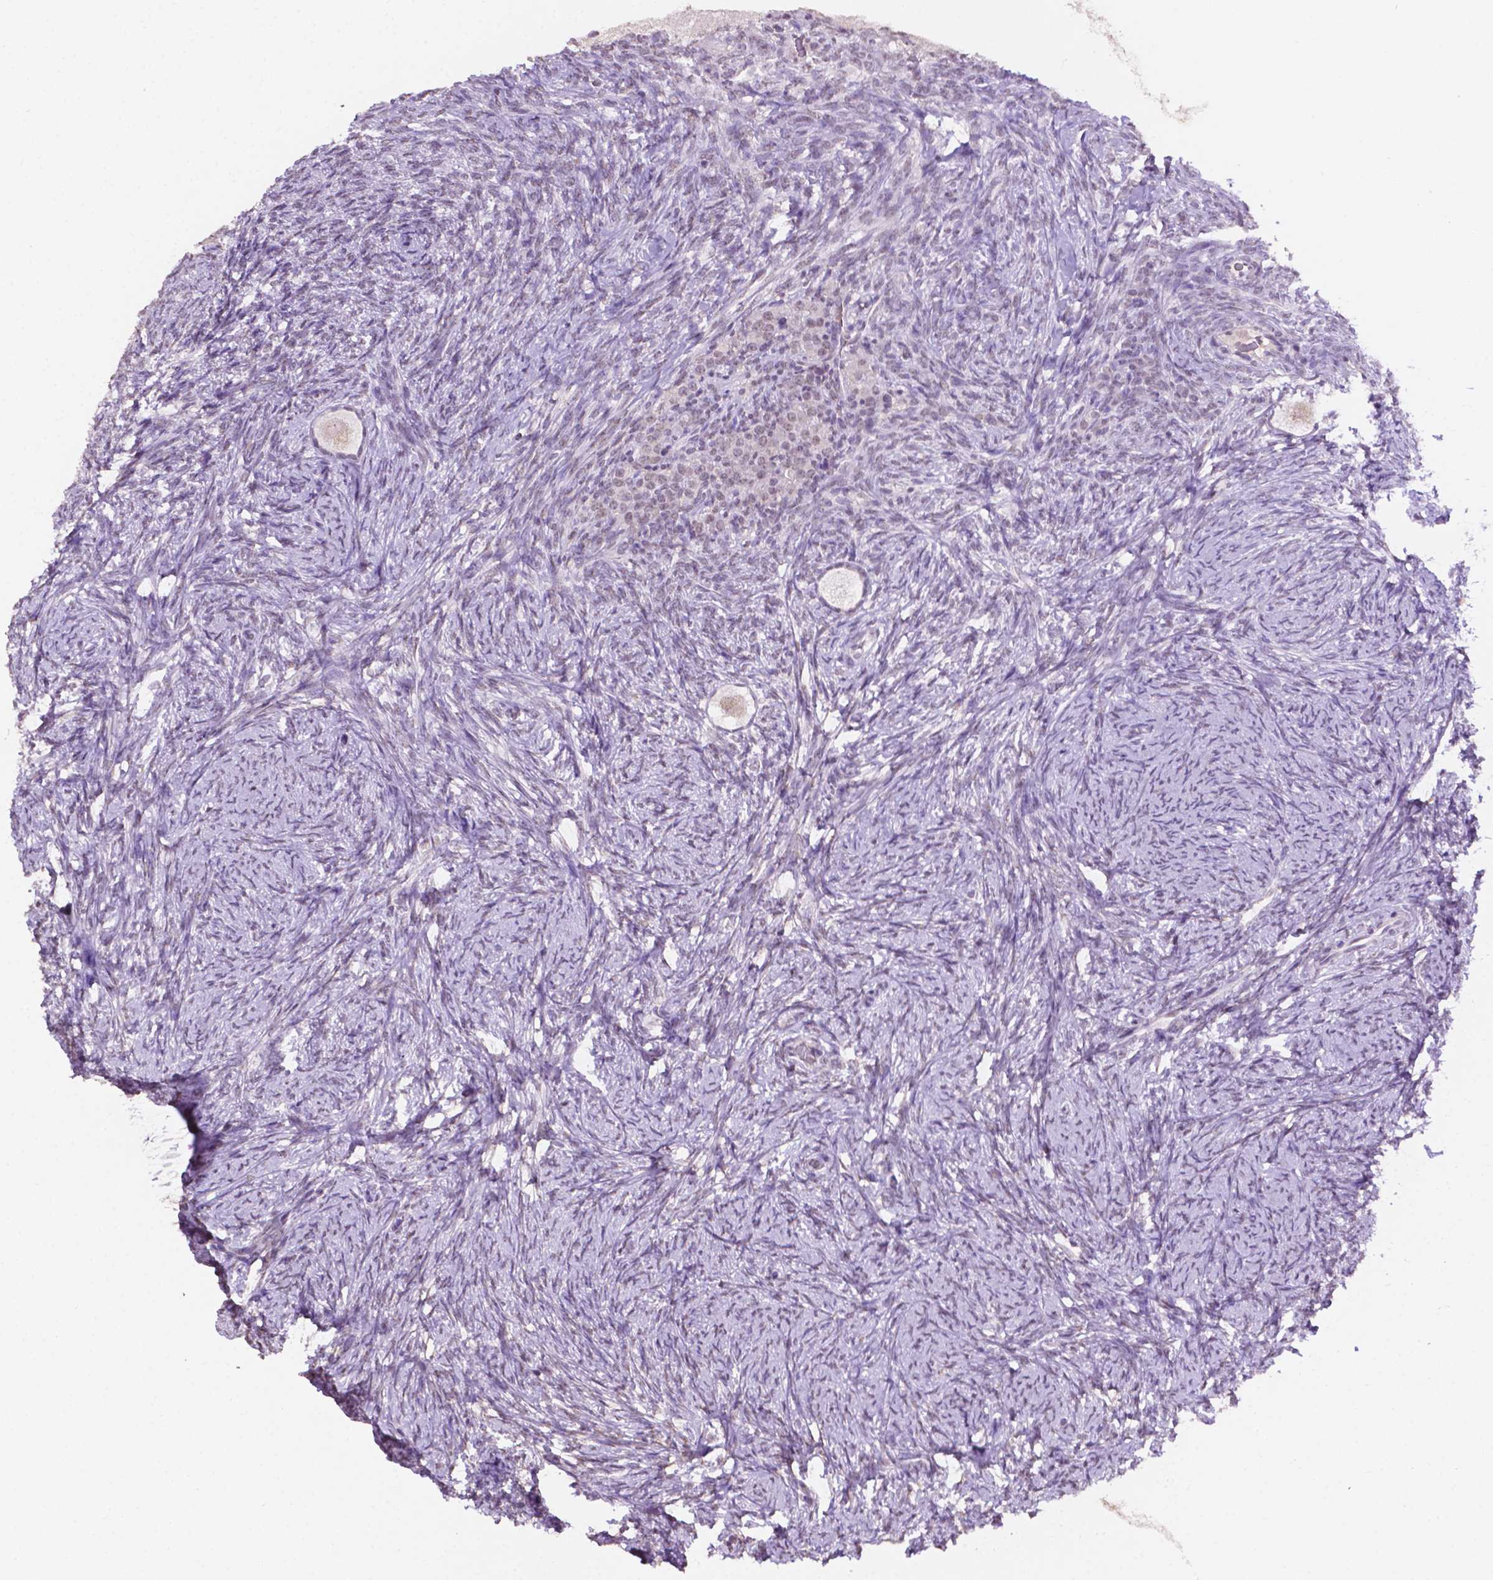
{"staining": {"intensity": "negative", "quantity": "none", "location": "none"}, "tissue": "ovary", "cell_type": "Follicle cells", "image_type": "normal", "snomed": [{"axis": "morphology", "description": "Normal tissue, NOS"}, {"axis": "topography", "description": "Ovary"}], "caption": "This photomicrograph is of unremarkable ovary stained with IHC to label a protein in brown with the nuclei are counter-stained blue. There is no staining in follicle cells.", "gene": "PTPN6", "patient": {"sex": "female", "age": 34}}